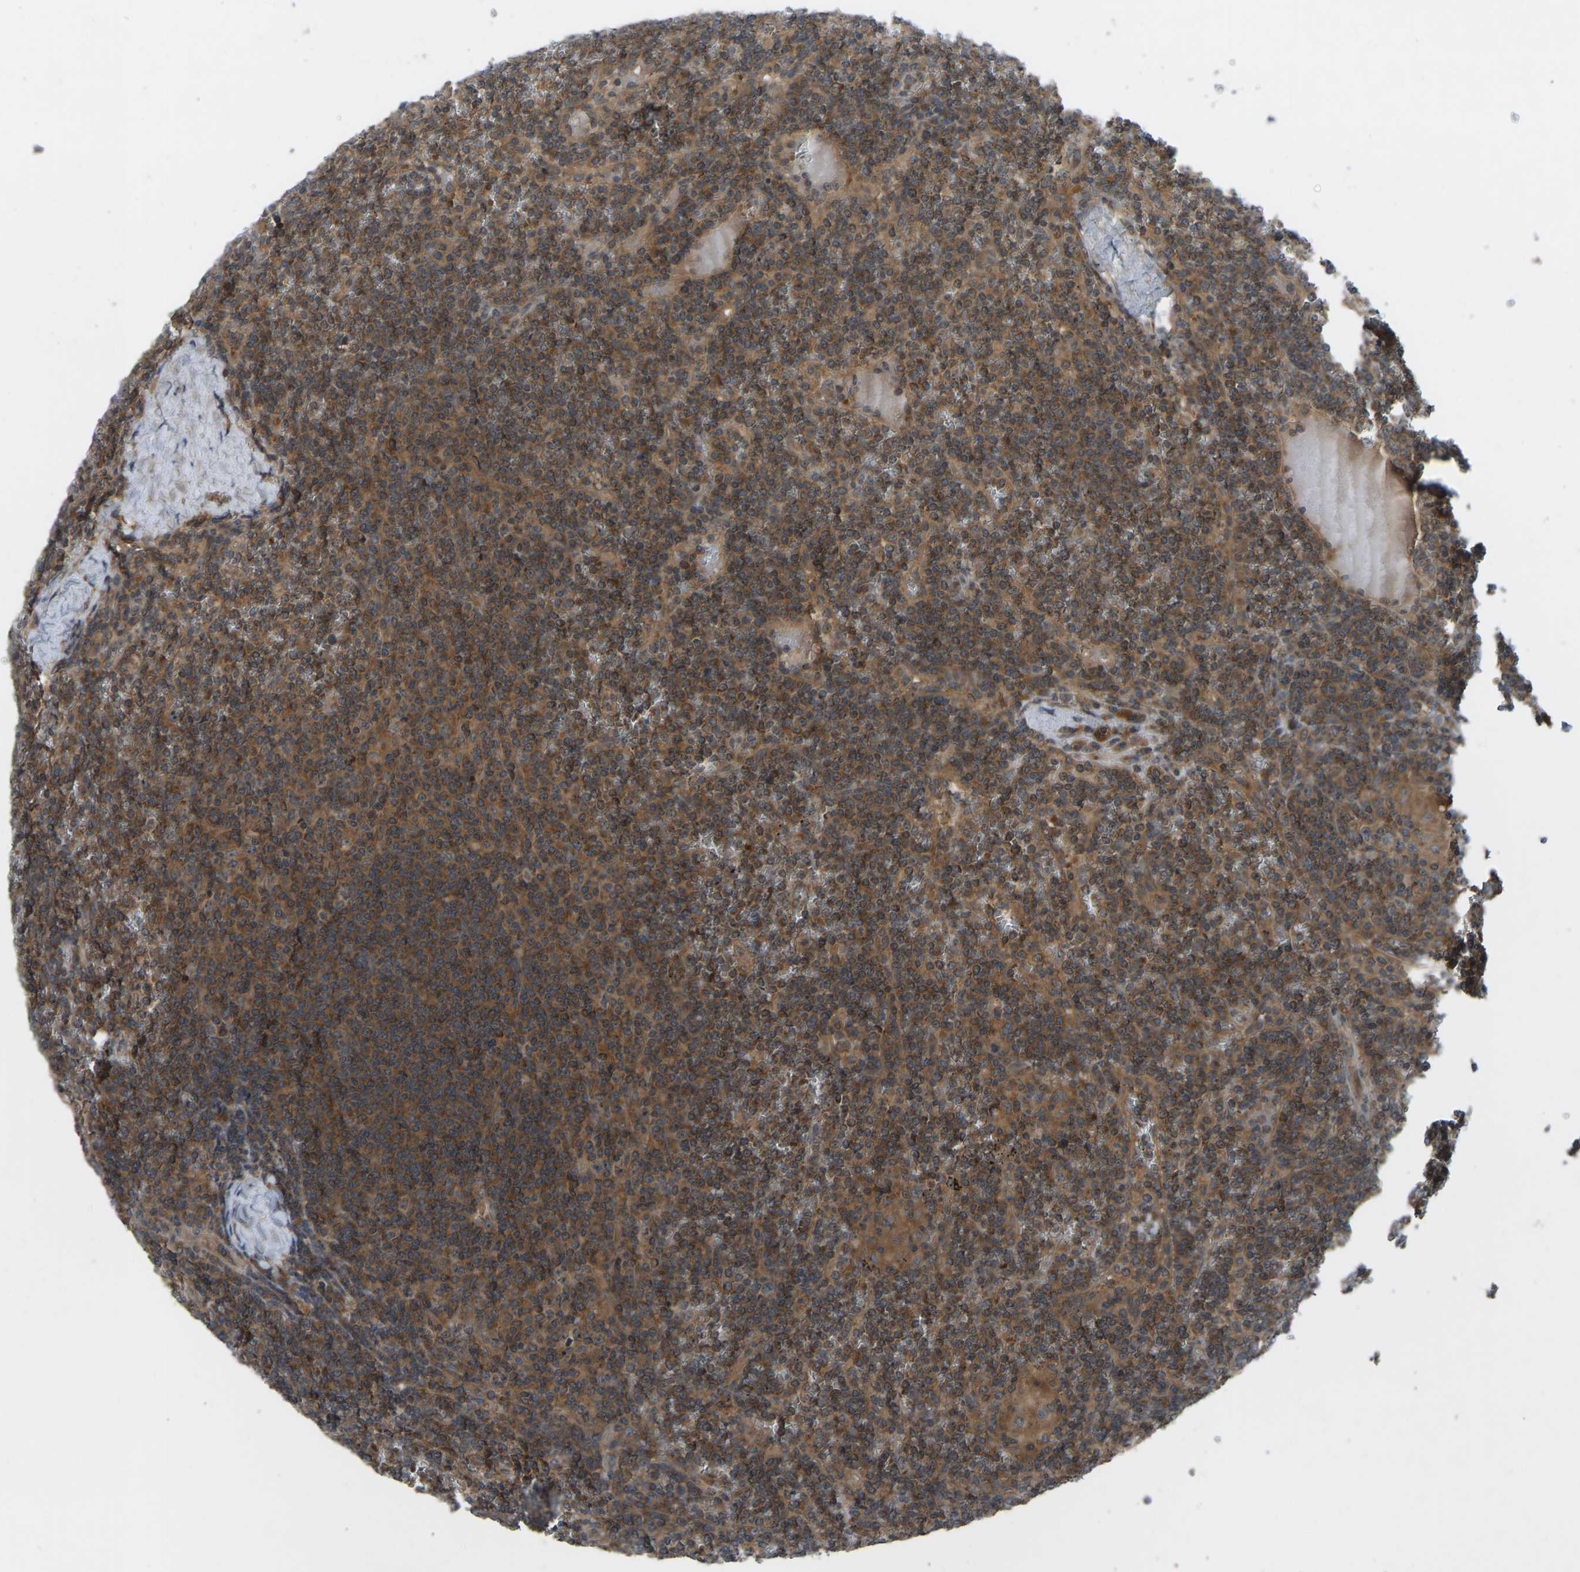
{"staining": {"intensity": "moderate", "quantity": ">75%", "location": "cytoplasmic/membranous"}, "tissue": "lymphoma", "cell_type": "Tumor cells", "image_type": "cancer", "snomed": [{"axis": "morphology", "description": "Malignant lymphoma, non-Hodgkin's type, Low grade"}, {"axis": "topography", "description": "Spleen"}], "caption": "Moderate cytoplasmic/membranous positivity for a protein is present in about >75% of tumor cells of lymphoma using immunohistochemistry (IHC).", "gene": "ZNF71", "patient": {"sex": "female", "age": 19}}